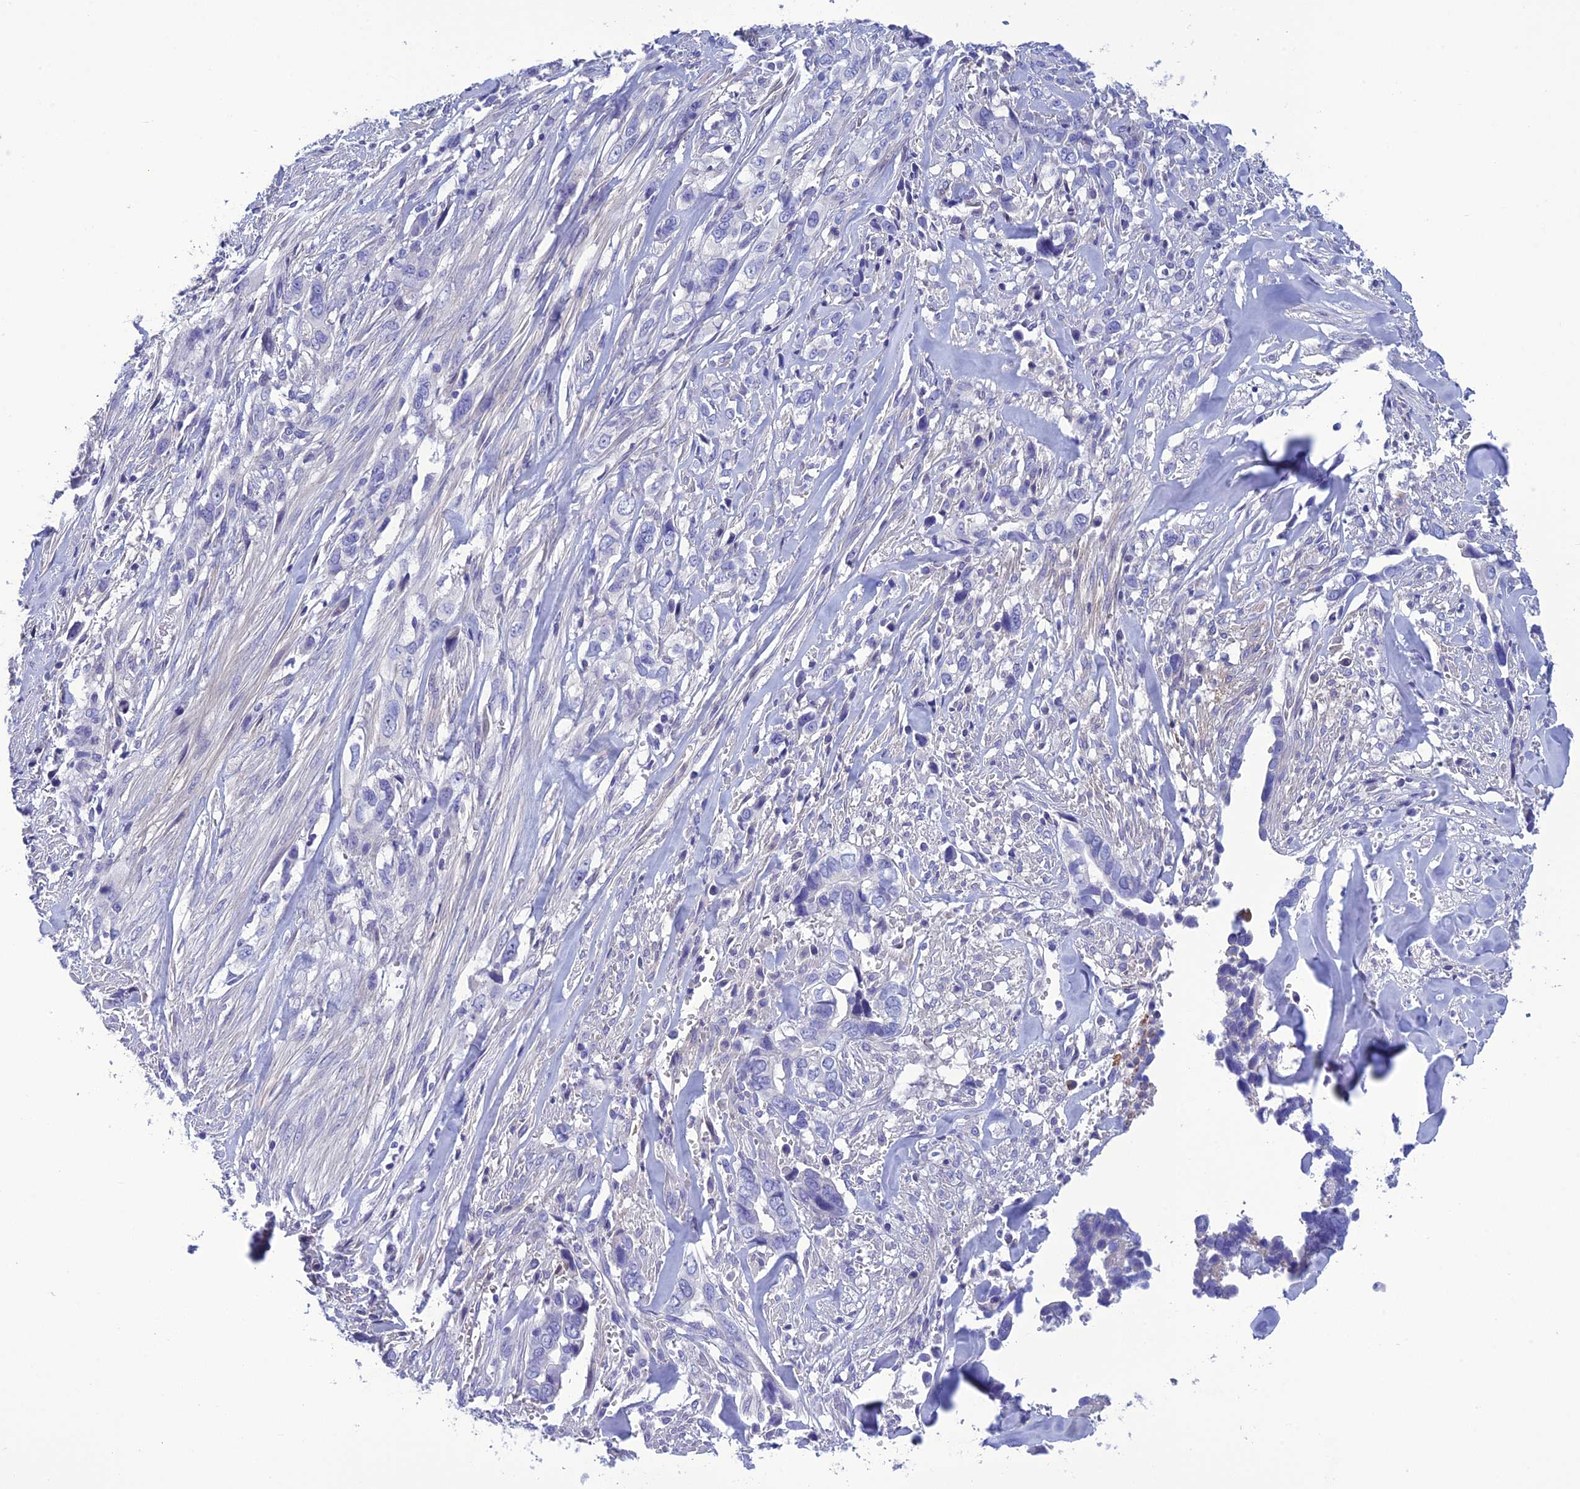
{"staining": {"intensity": "negative", "quantity": "none", "location": "none"}, "tissue": "liver cancer", "cell_type": "Tumor cells", "image_type": "cancer", "snomed": [{"axis": "morphology", "description": "Cholangiocarcinoma"}, {"axis": "topography", "description": "Liver"}], "caption": "Tumor cells show no significant protein staining in liver cancer (cholangiocarcinoma).", "gene": "BBS2", "patient": {"sex": "female", "age": 79}}